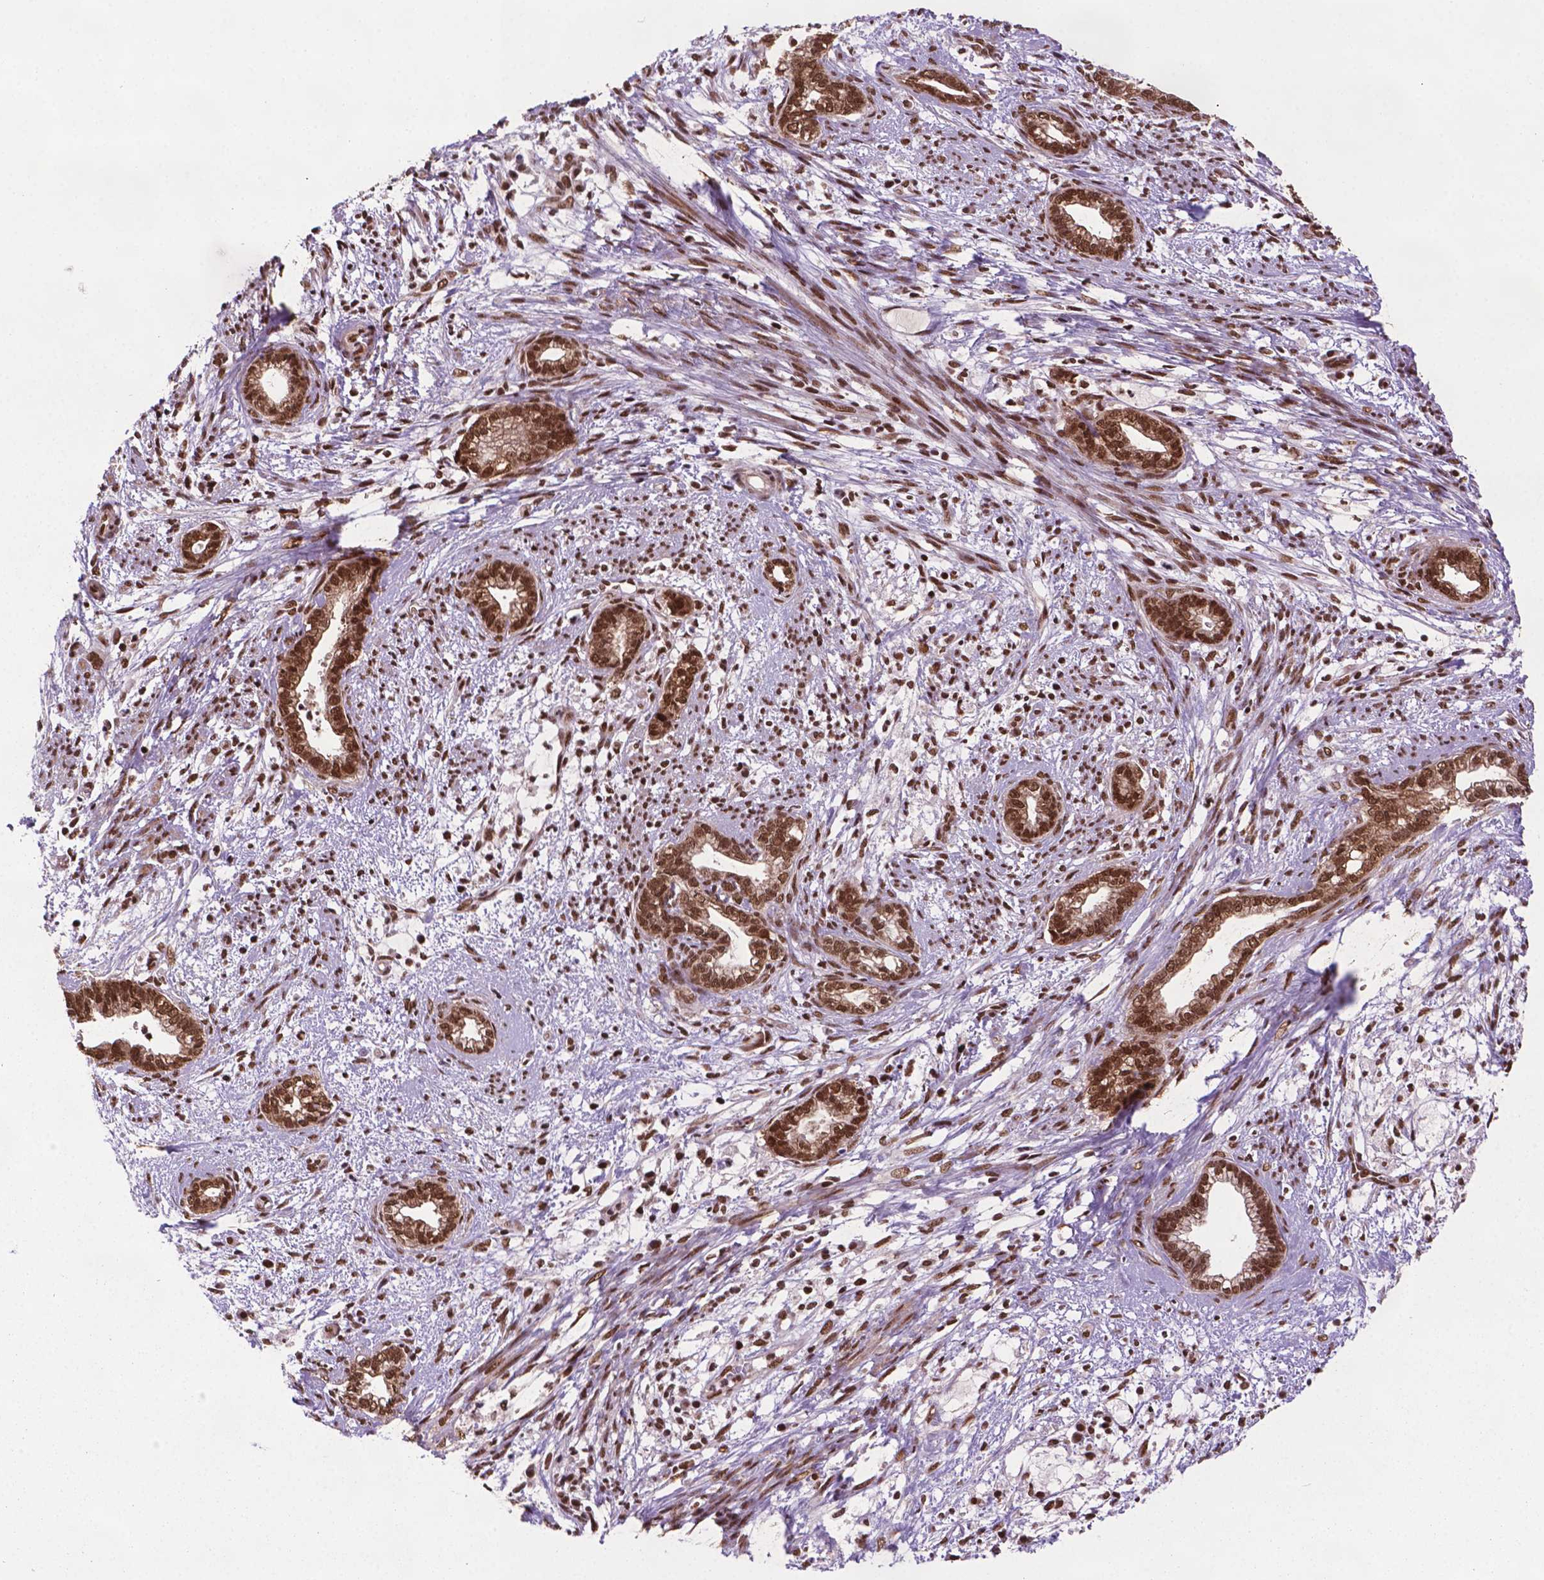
{"staining": {"intensity": "strong", "quantity": ">75%", "location": "nuclear"}, "tissue": "cervical cancer", "cell_type": "Tumor cells", "image_type": "cancer", "snomed": [{"axis": "morphology", "description": "Adenocarcinoma, NOS"}, {"axis": "topography", "description": "Cervix"}], "caption": "The immunohistochemical stain shows strong nuclear staining in tumor cells of cervical adenocarcinoma tissue.", "gene": "SIRT6", "patient": {"sex": "female", "age": 62}}